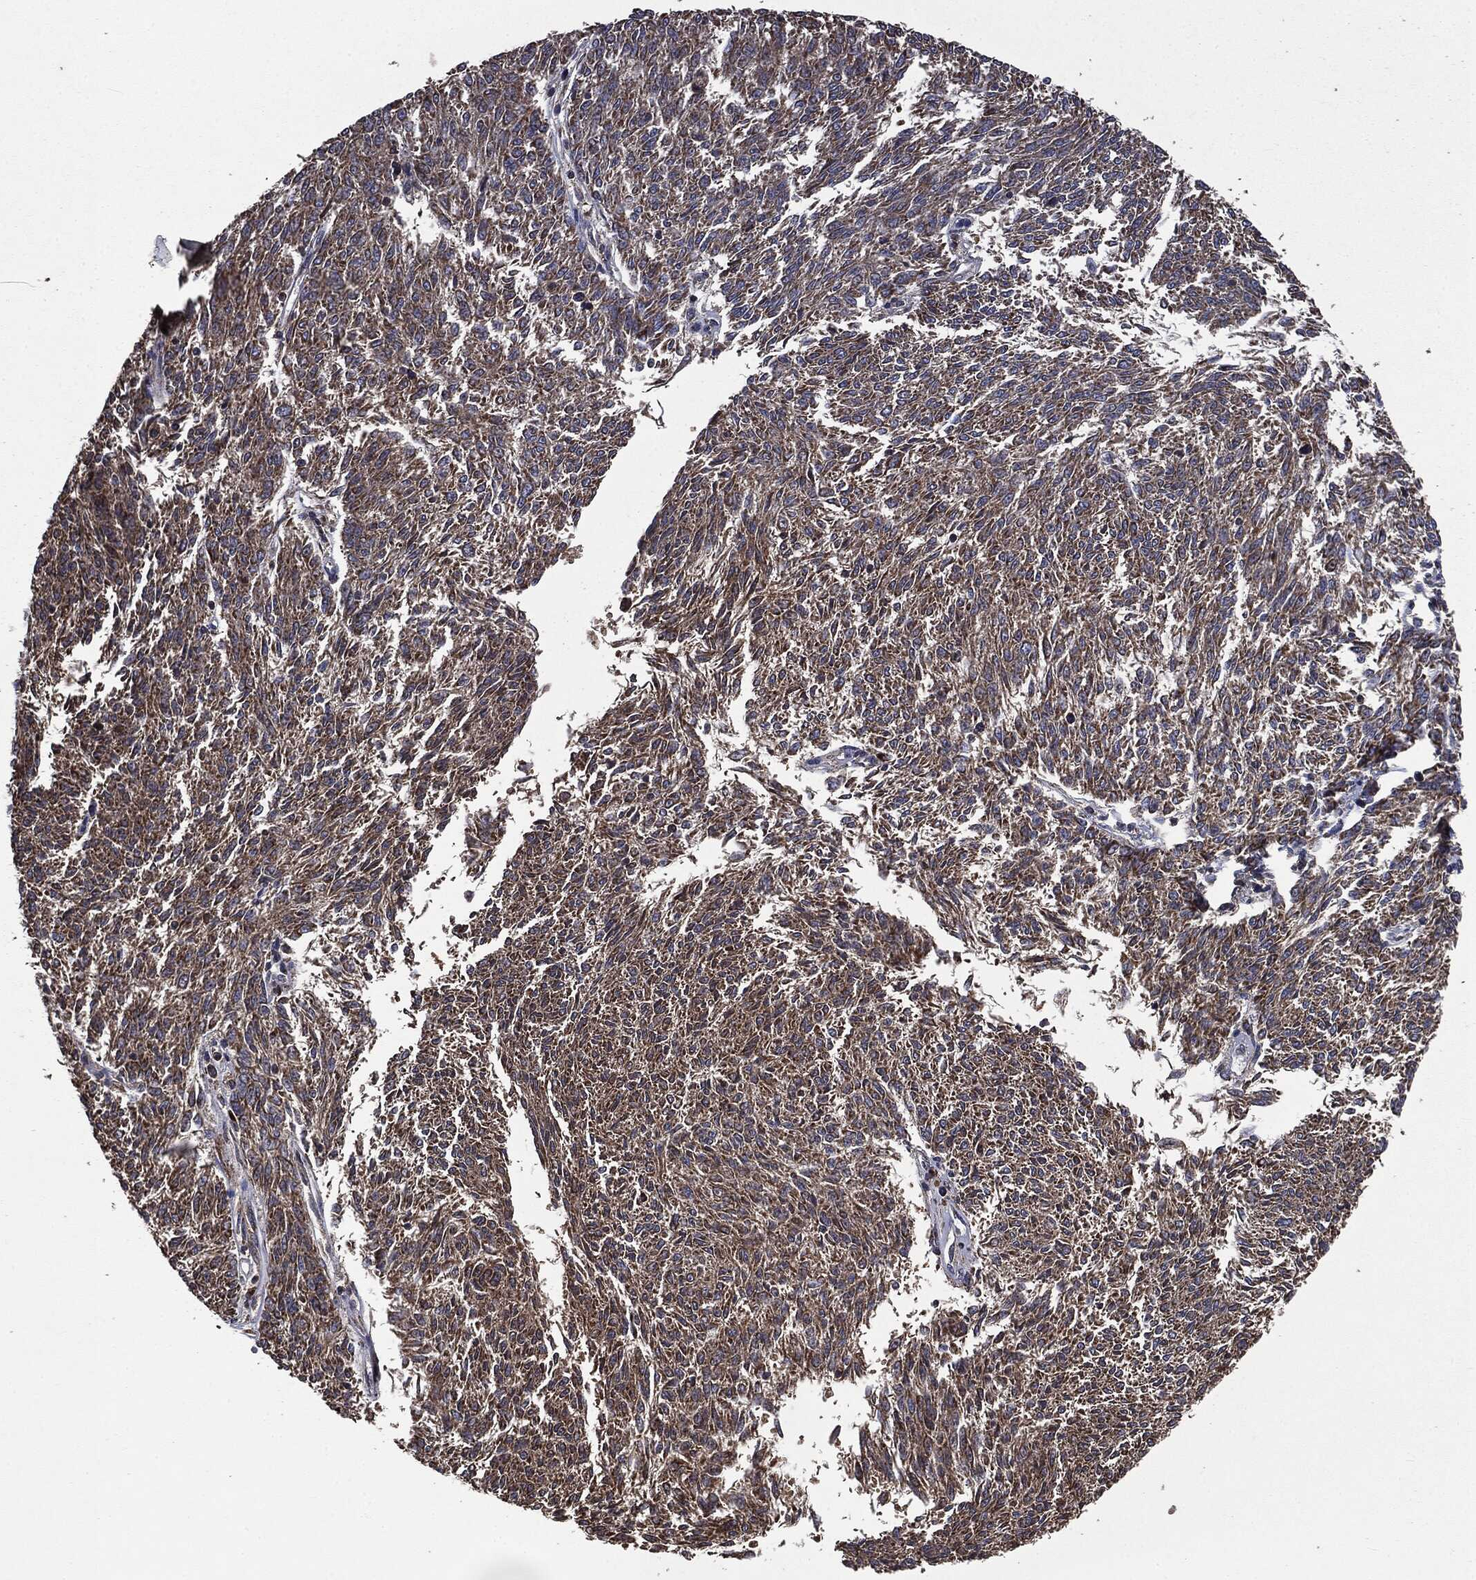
{"staining": {"intensity": "moderate", "quantity": ">75%", "location": "cytoplasmic/membranous"}, "tissue": "melanoma", "cell_type": "Tumor cells", "image_type": "cancer", "snomed": [{"axis": "morphology", "description": "Malignant melanoma, NOS"}, {"axis": "topography", "description": "Skin"}], "caption": "Protein analysis of melanoma tissue displays moderate cytoplasmic/membranous positivity in approximately >75% of tumor cells.", "gene": "MAPK6", "patient": {"sex": "female", "age": 72}}